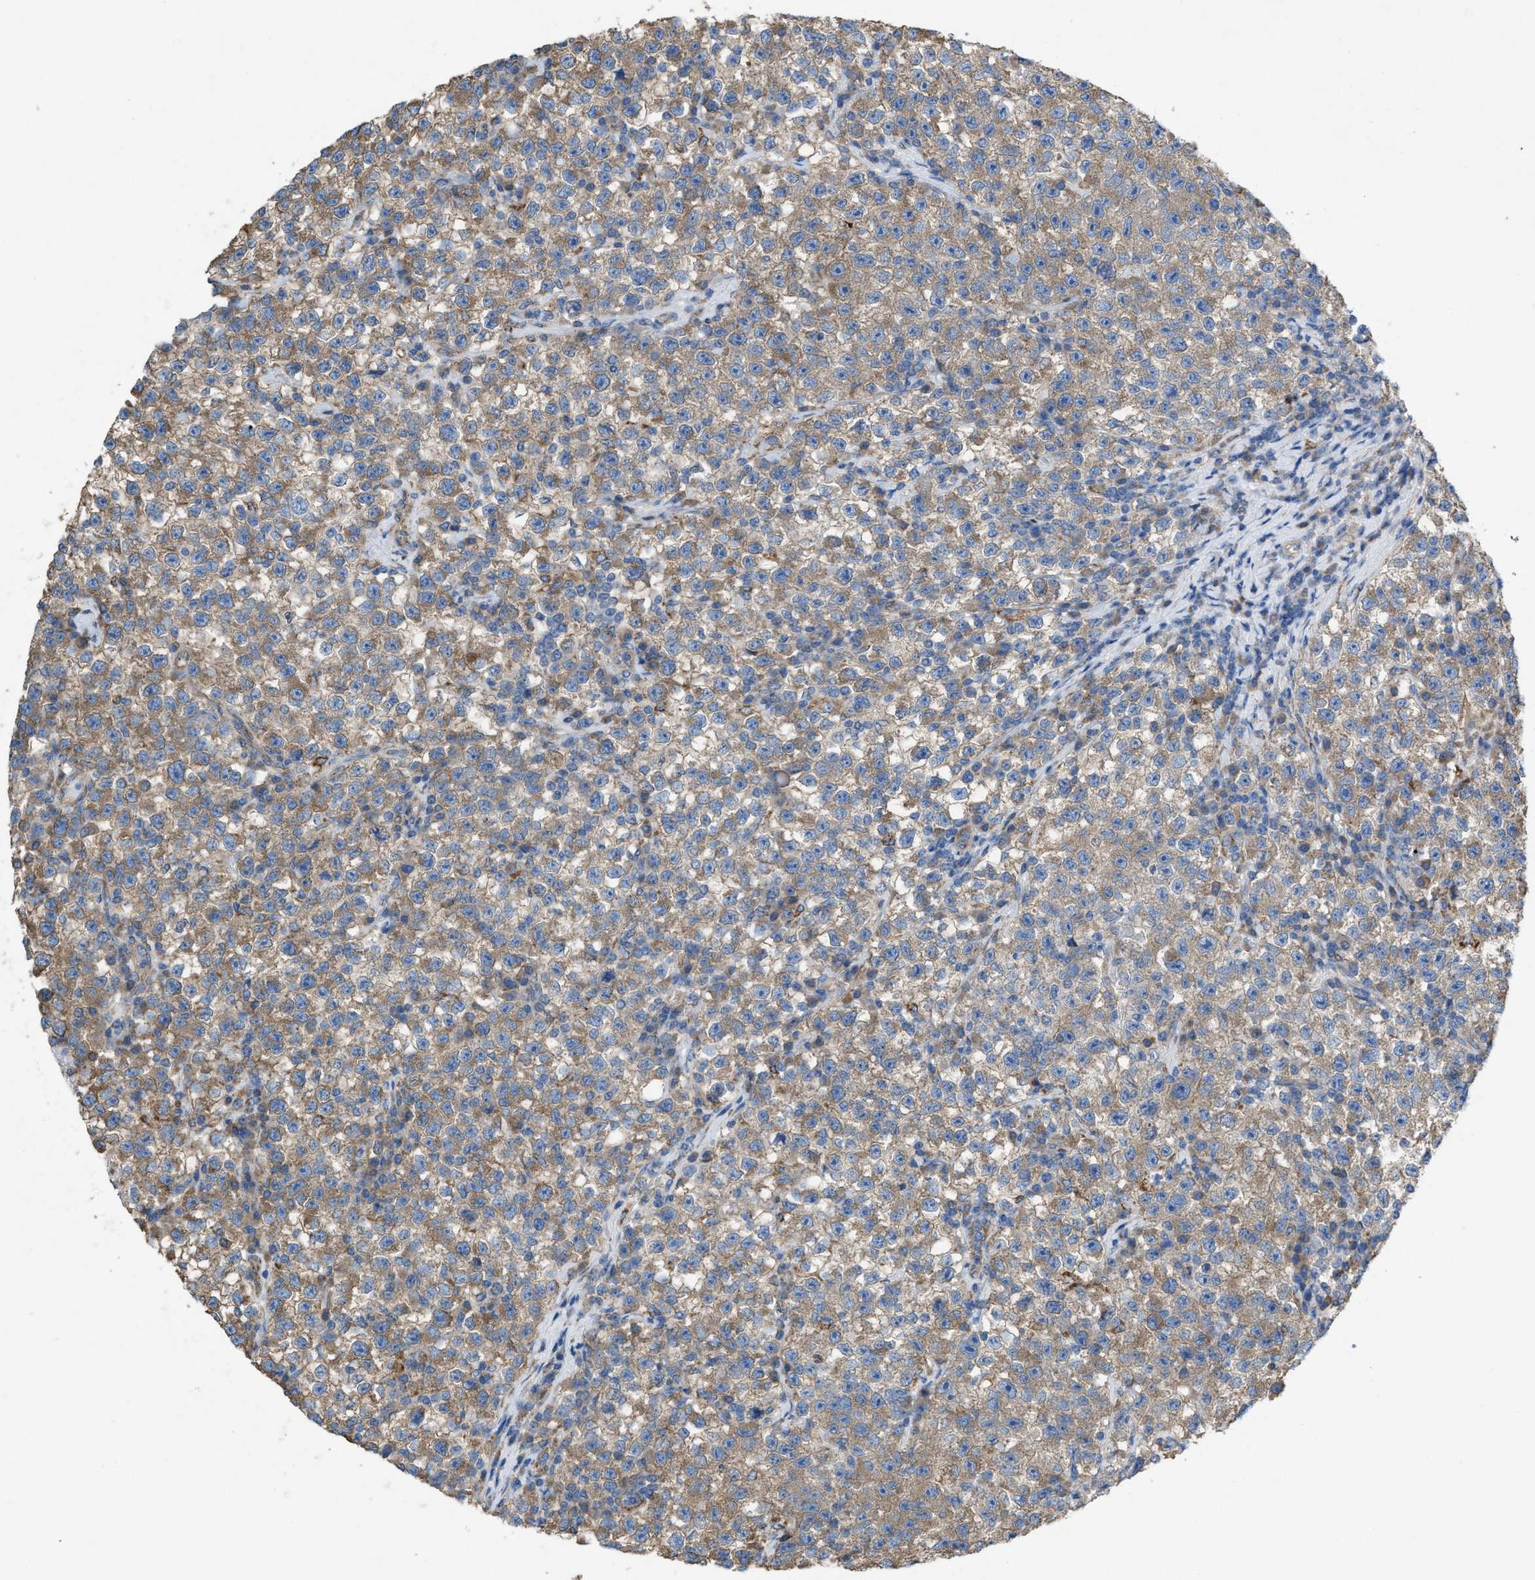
{"staining": {"intensity": "moderate", "quantity": ">75%", "location": "cytoplasmic/membranous"}, "tissue": "testis cancer", "cell_type": "Tumor cells", "image_type": "cancer", "snomed": [{"axis": "morphology", "description": "Seminoma, NOS"}, {"axis": "topography", "description": "Testis"}], "caption": "Testis seminoma stained with DAB IHC demonstrates medium levels of moderate cytoplasmic/membranous positivity in about >75% of tumor cells.", "gene": "DOLPP1", "patient": {"sex": "male", "age": 22}}